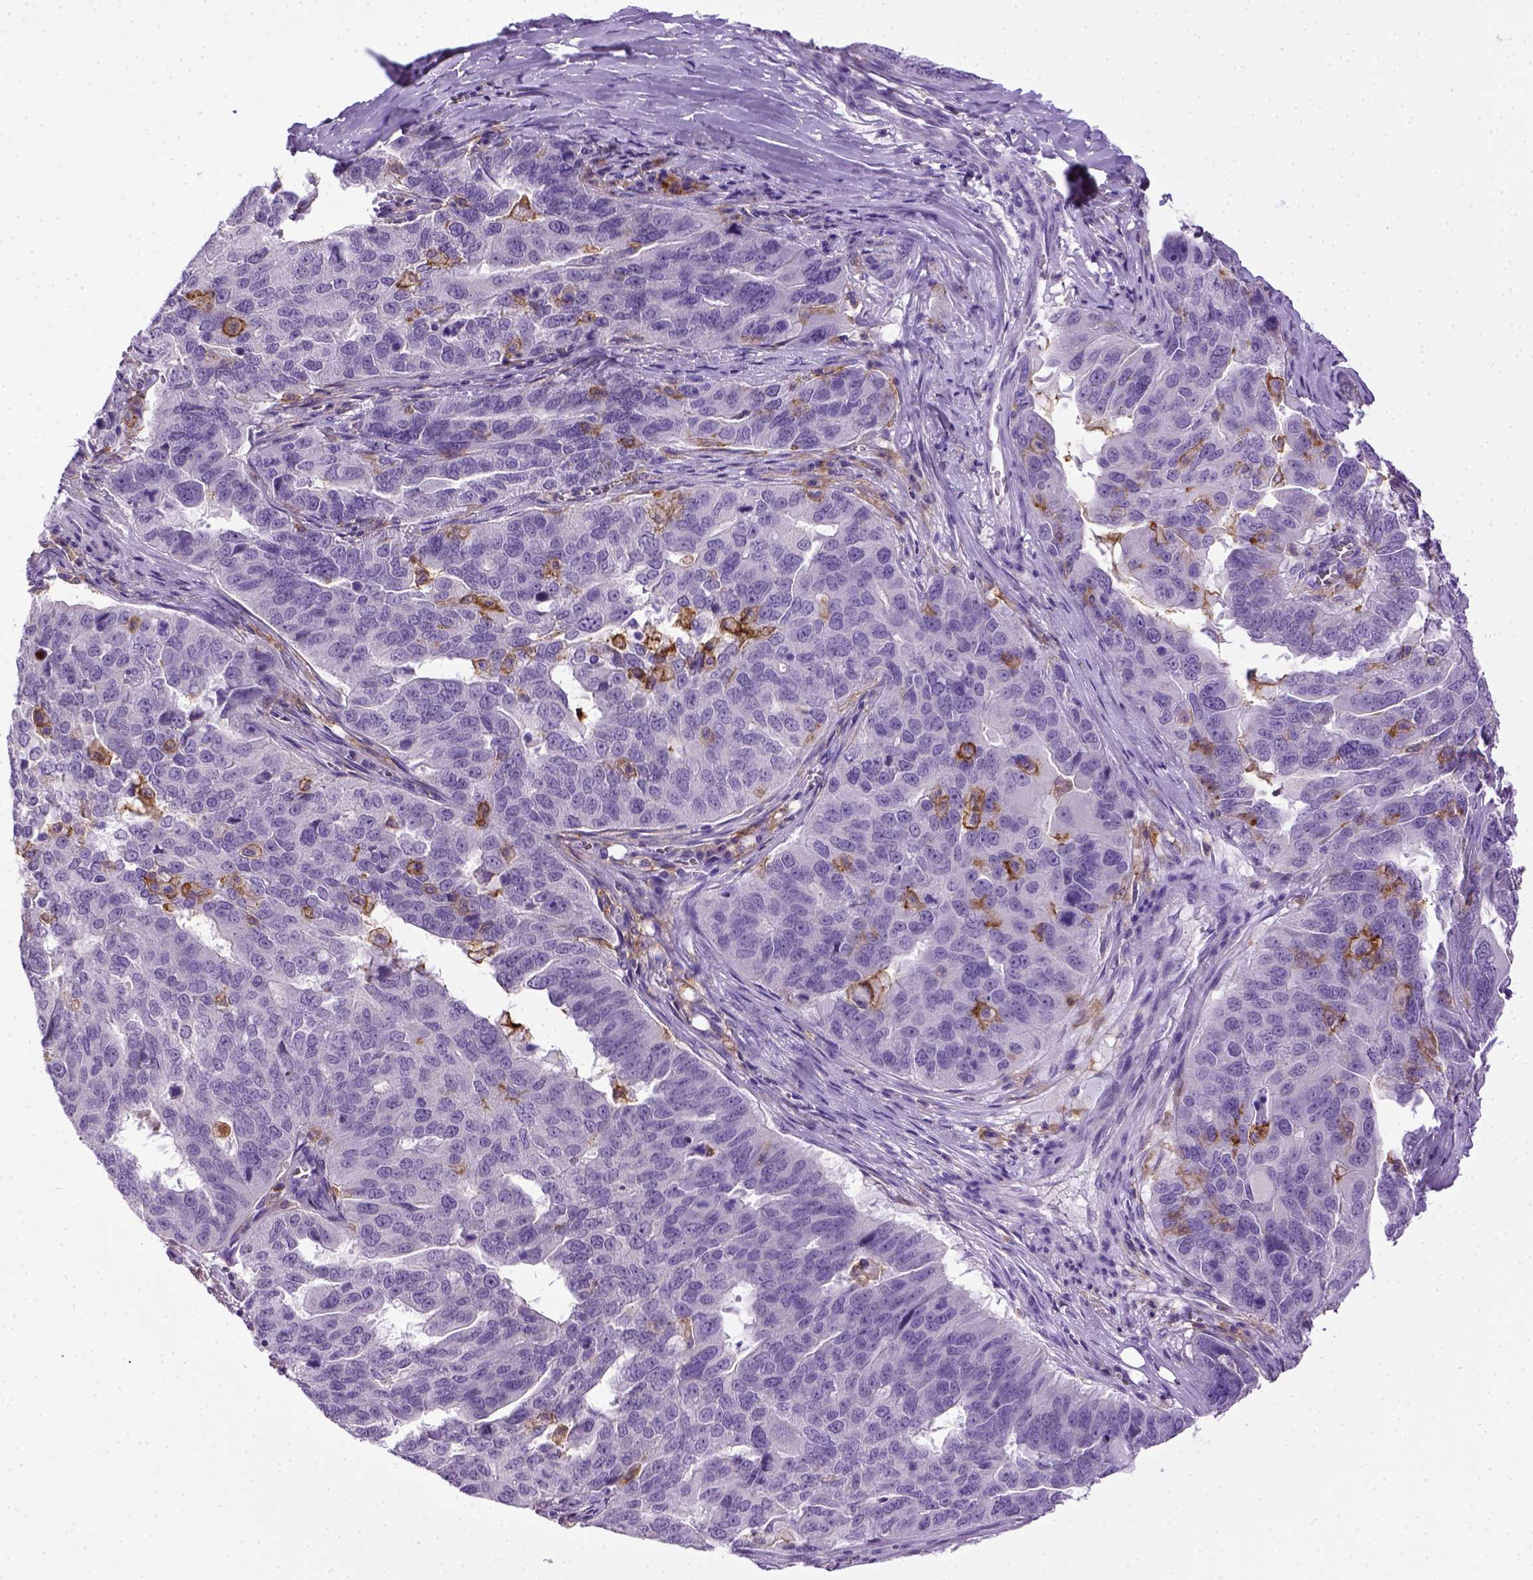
{"staining": {"intensity": "negative", "quantity": "none", "location": "none"}, "tissue": "ovarian cancer", "cell_type": "Tumor cells", "image_type": "cancer", "snomed": [{"axis": "morphology", "description": "Carcinoma, endometroid"}, {"axis": "topography", "description": "Soft tissue"}, {"axis": "topography", "description": "Ovary"}], "caption": "Immunohistochemistry (IHC) photomicrograph of neoplastic tissue: ovarian cancer stained with DAB displays no significant protein expression in tumor cells. The staining is performed using DAB (3,3'-diaminobenzidine) brown chromogen with nuclei counter-stained in using hematoxylin.", "gene": "ITGAX", "patient": {"sex": "female", "age": 52}}